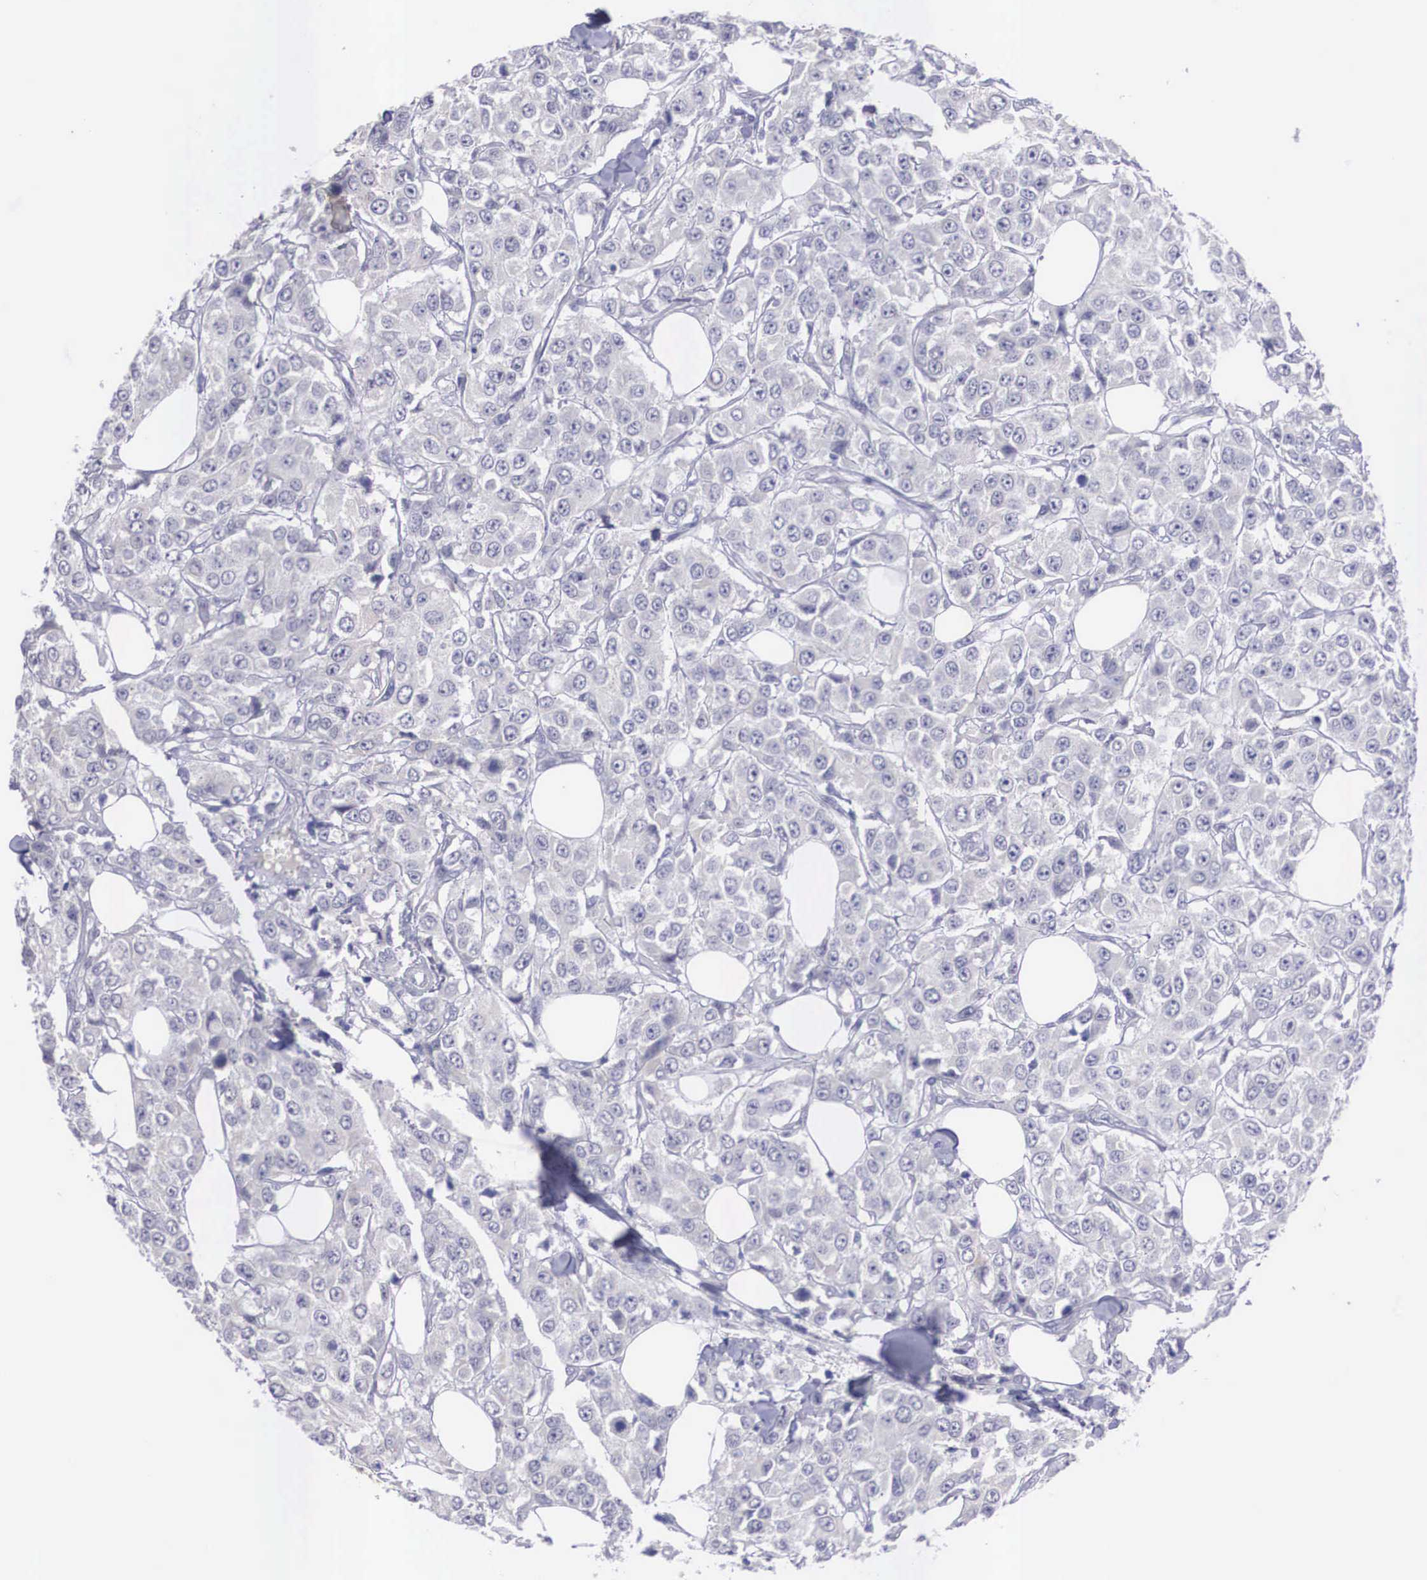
{"staining": {"intensity": "negative", "quantity": "none", "location": "none"}, "tissue": "breast cancer", "cell_type": "Tumor cells", "image_type": "cancer", "snomed": [{"axis": "morphology", "description": "Duct carcinoma"}, {"axis": "topography", "description": "Breast"}], "caption": "Tumor cells show no significant protein expression in breast cancer (intraductal carcinoma). The staining is performed using DAB brown chromogen with nuclei counter-stained in using hematoxylin.", "gene": "REPS2", "patient": {"sex": "female", "age": 58}}